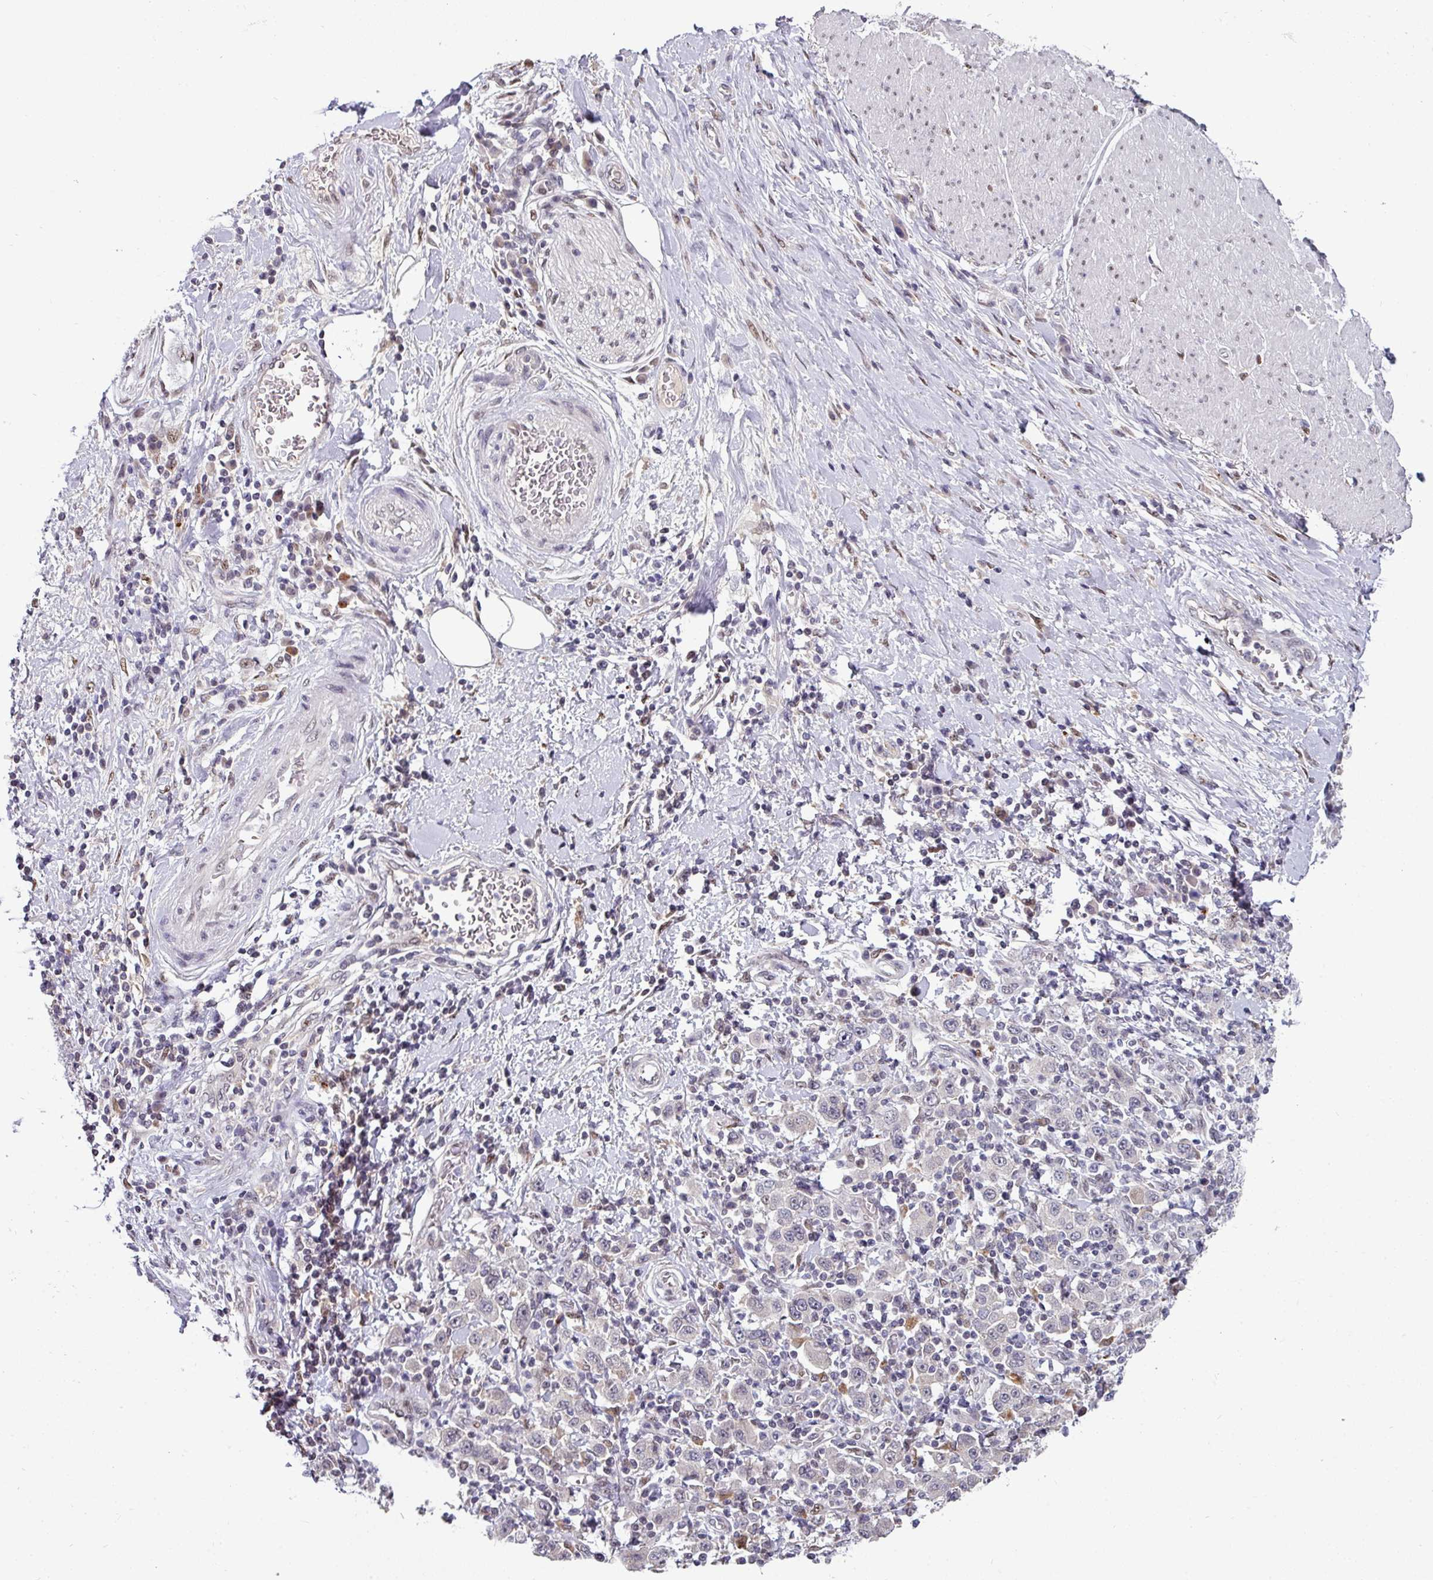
{"staining": {"intensity": "negative", "quantity": "none", "location": "none"}, "tissue": "stomach cancer", "cell_type": "Tumor cells", "image_type": "cancer", "snomed": [{"axis": "morphology", "description": "Normal tissue, NOS"}, {"axis": "morphology", "description": "Adenocarcinoma, NOS"}, {"axis": "topography", "description": "Stomach, upper"}, {"axis": "topography", "description": "Stomach"}], "caption": "A high-resolution histopathology image shows immunohistochemistry (IHC) staining of adenocarcinoma (stomach), which demonstrates no significant expression in tumor cells. (Brightfield microscopy of DAB IHC at high magnification).", "gene": "SWSAP1", "patient": {"sex": "male", "age": 59}}